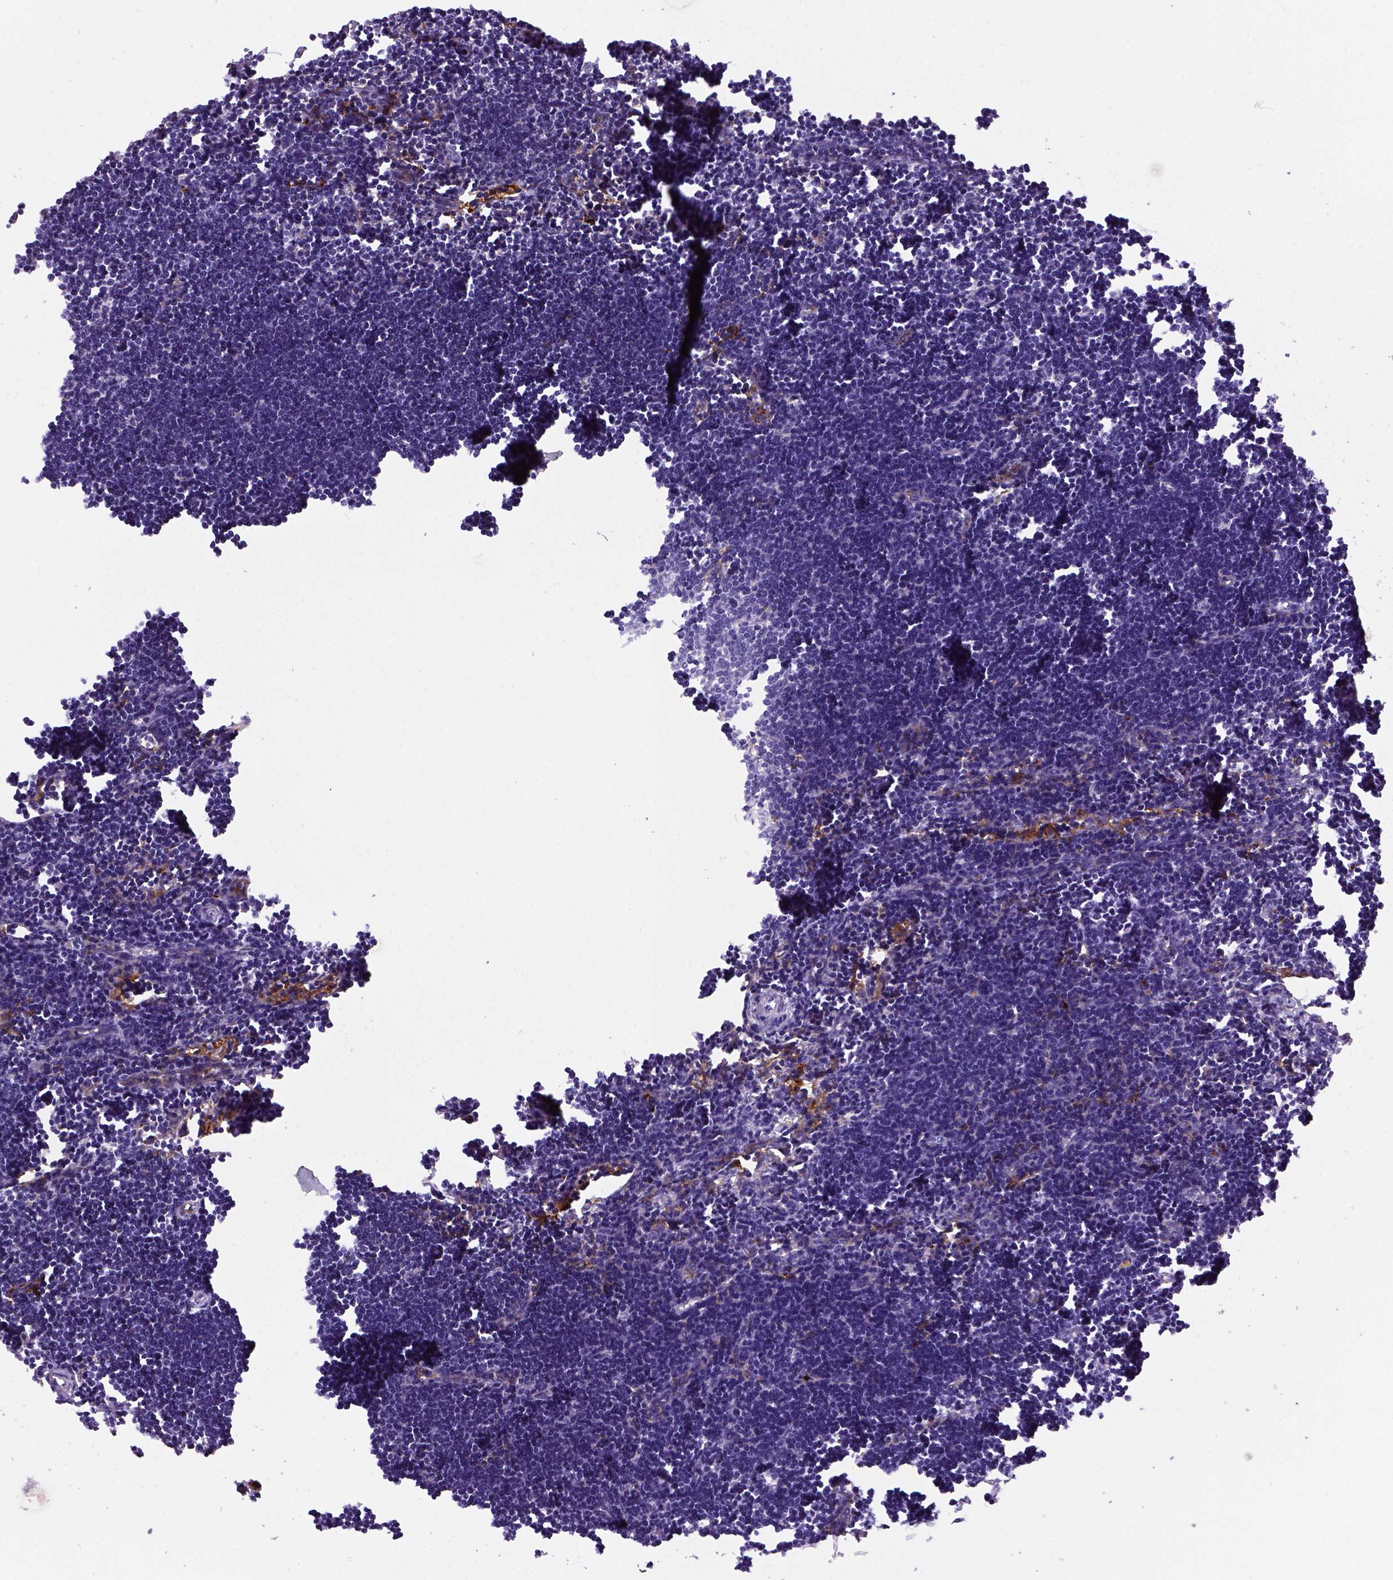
{"staining": {"intensity": "moderate", "quantity": ">75%", "location": "cytoplasmic/membranous"}, "tissue": "lymph node", "cell_type": "Germinal center cells", "image_type": "normal", "snomed": [{"axis": "morphology", "description": "Normal tissue, NOS"}, {"axis": "topography", "description": "Lymph node"}], "caption": "Immunohistochemical staining of normal human lymph node demonstrates >75% levels of moderate cytoplasmic/membranous protein staining in approximately >75% of germinal center cells. (Stains: DAB (3,3'-diaminobenzidine) in brown, nuclei in blue, Microscopy: brightfield microscopy at high magnification).", "gene": "CD14", "patient": {"sex": "male", "age": 55}}